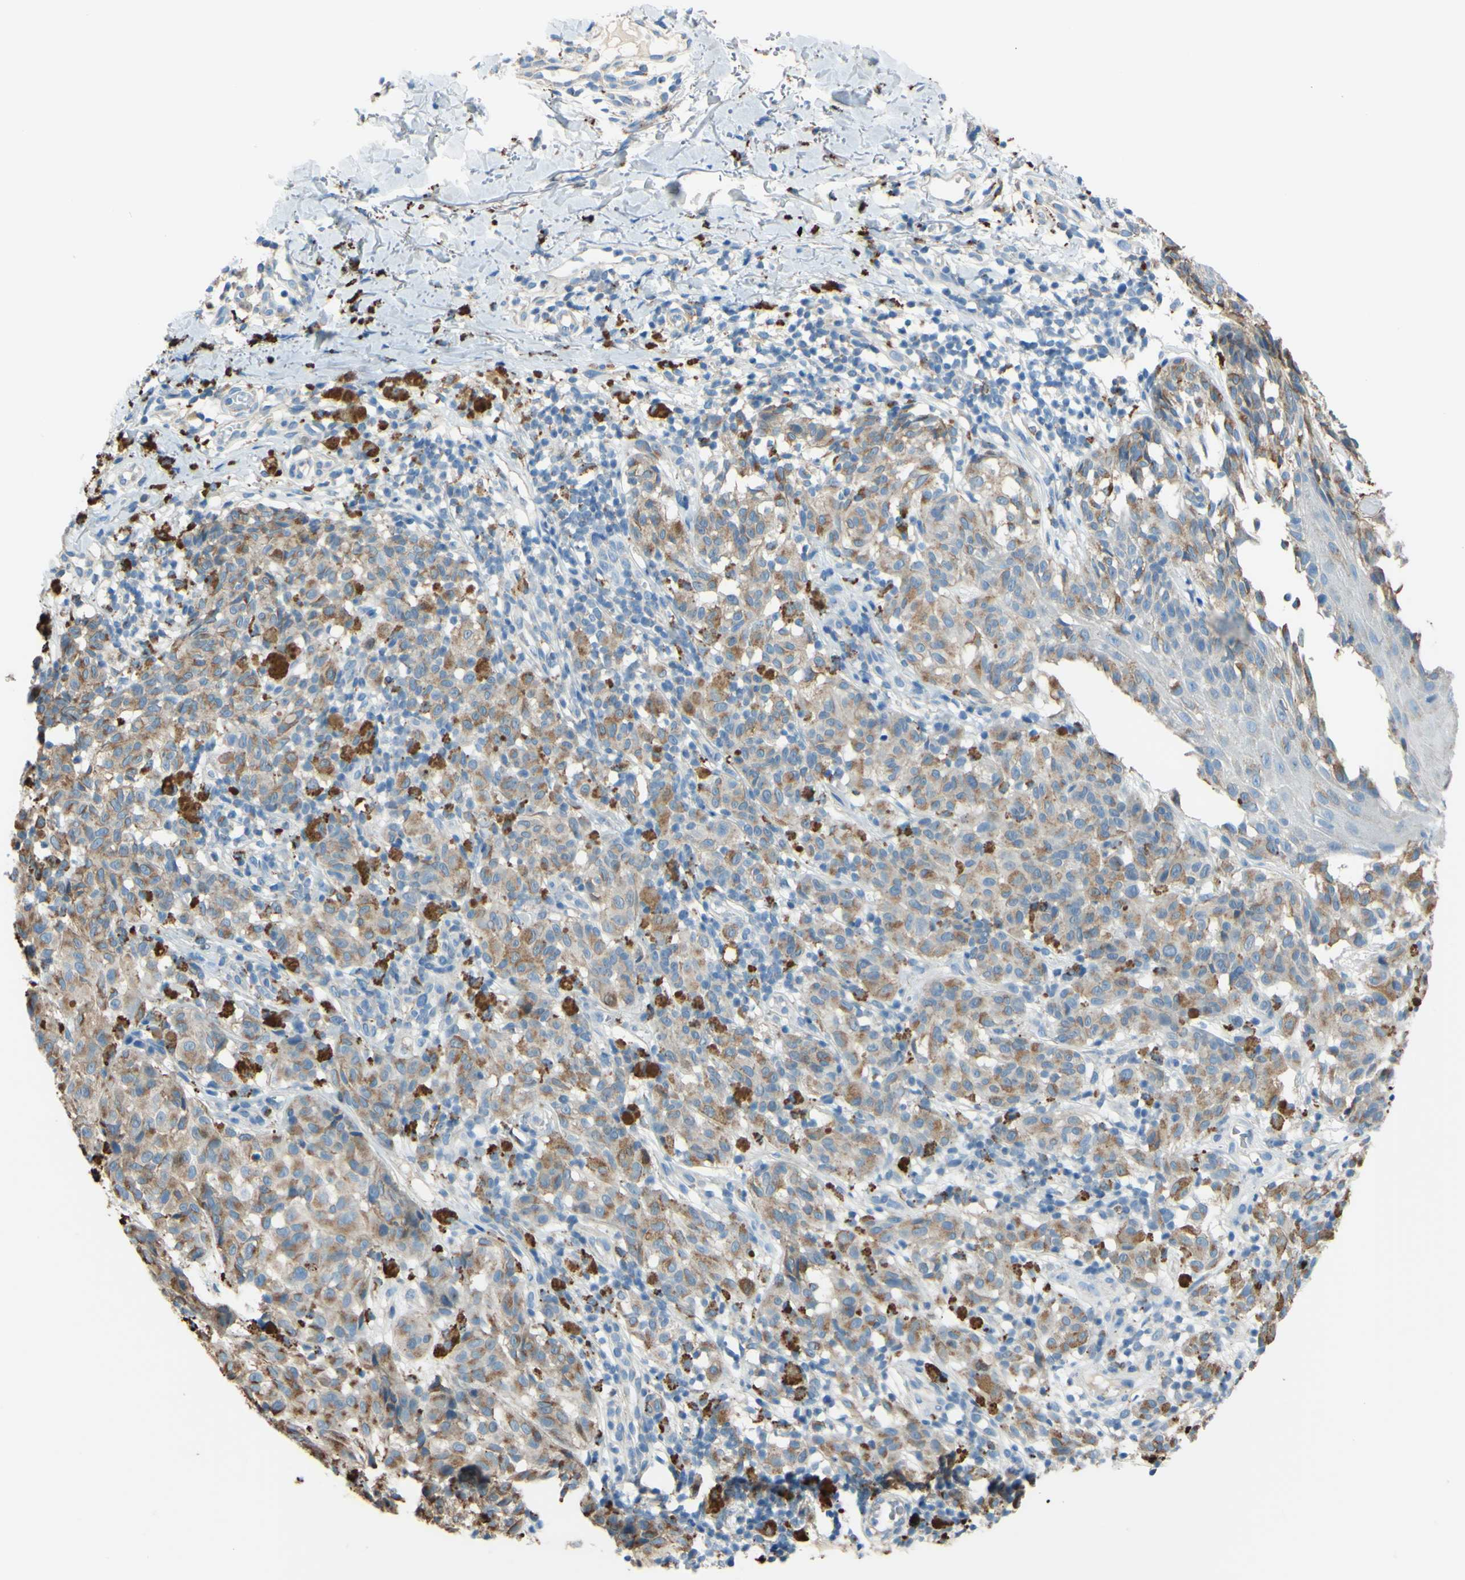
{"staining": {"intensity": "moderate", "quantity": ">75%", "location": "cytoplasmic/membranous"}, "tissue": "melanoma", "cell_type": "Tumor cells", "image_type": "cancer", "snomed": [{"axis": "morphology", "description": "Malignant melanoma, NOS"}, {"axis": "topography", "description": "Skin"}], "caption": "Immunohistochemistry of human melanoma reveals medium levels of moderate cytoplasmic/membranous positivity in about >75% of tumor cells.", "gene": "CTSD", "patient": {"sex": "female", "age": 46}}